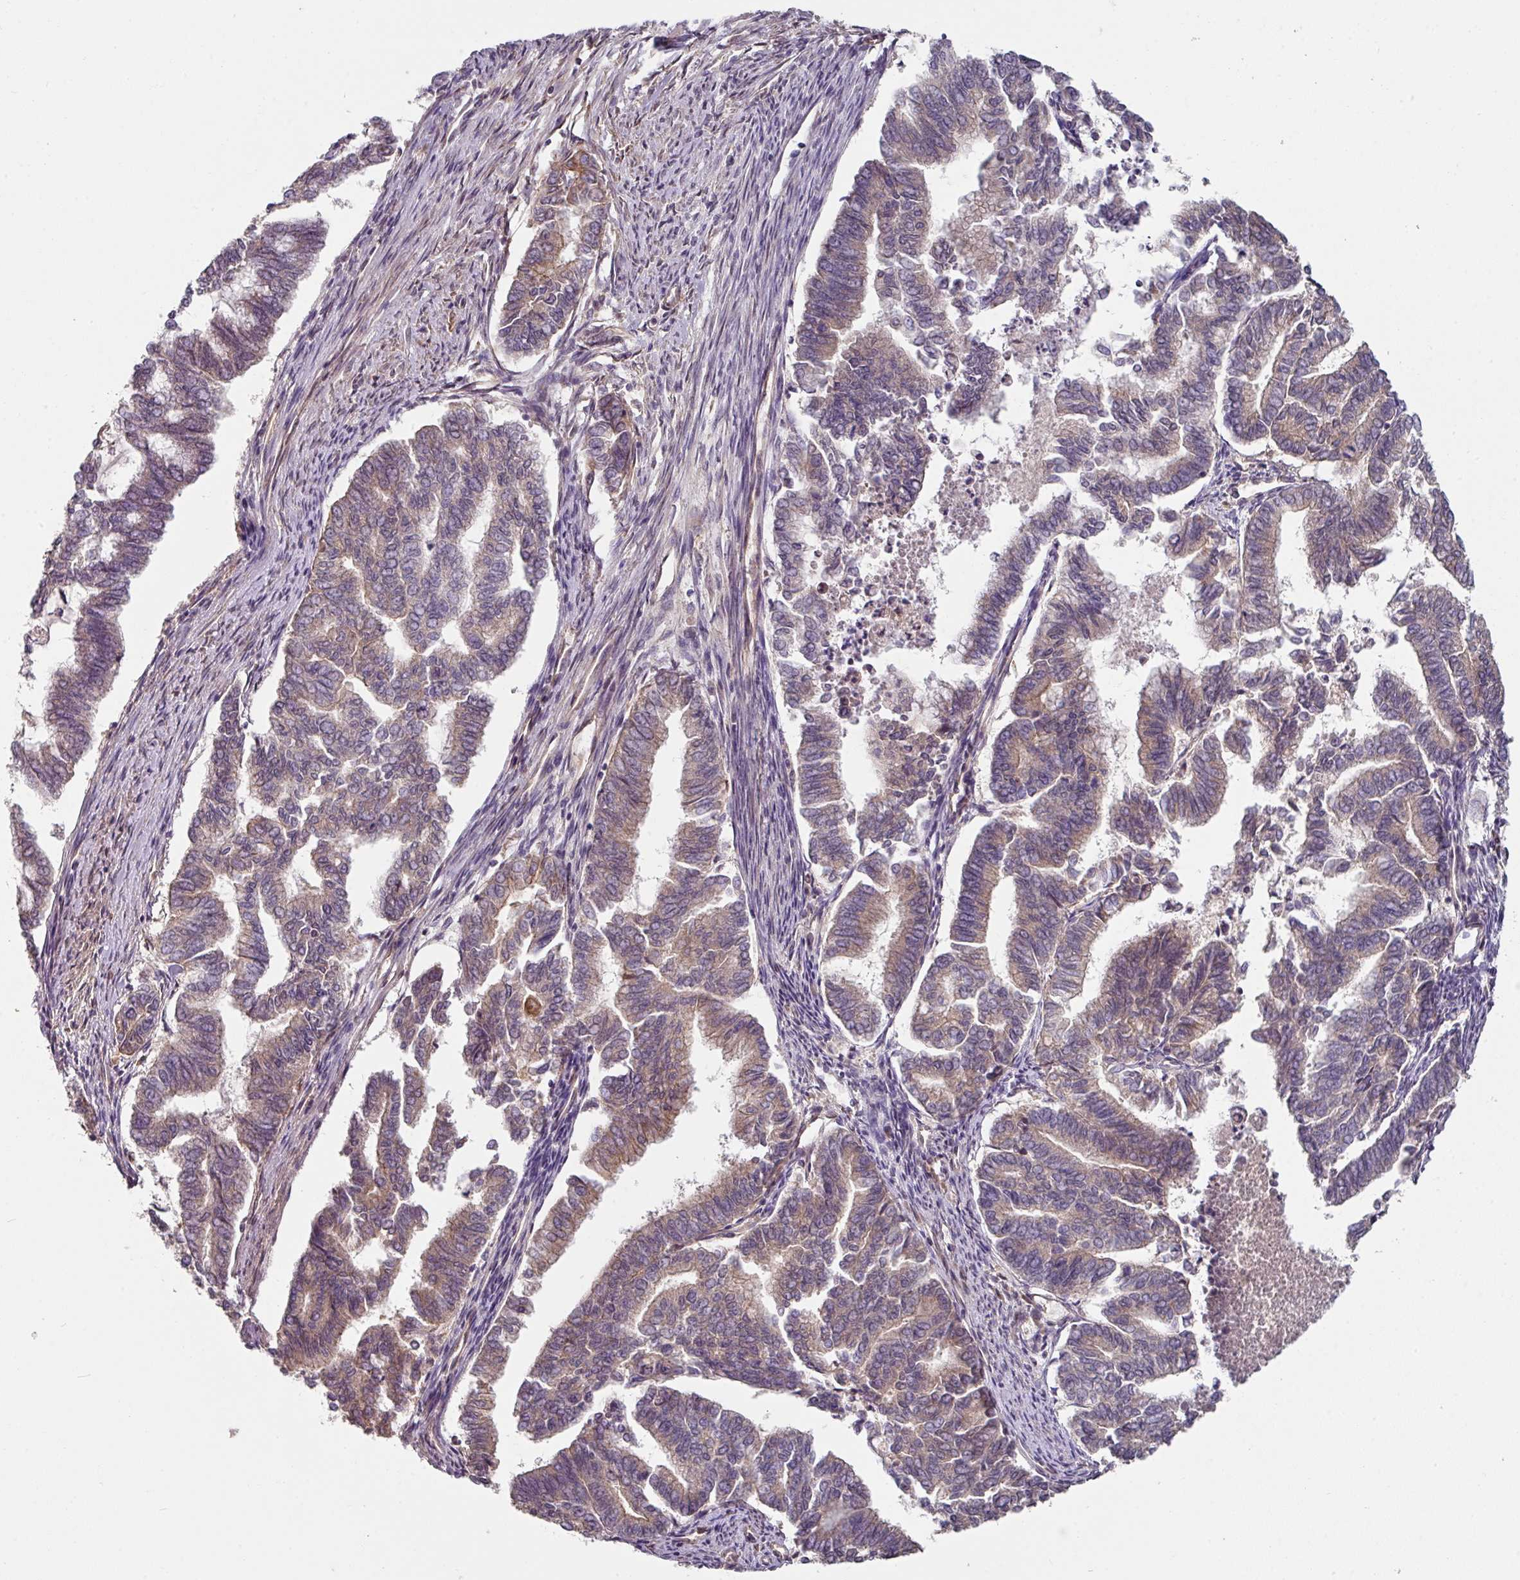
{"staining": {"intensity": "weak", "quantity": "25%-75%", "location": "cytoplasmic/membranous"}, "tissue": "endometrial cancer", "cell_type": "Tumor cells", "image_type": "cancer", "snomed": [{"axis": "morphology", "description": "Adenocarcinoma, NOS"}, {"axis": "topography", "description": "Endometrium"}], "caption": "This micrograph displays immunohistochemistry staining of endometrial cancer (adenocarcinoma), with low weak cytoplasmic/membranous staining in about 25%-75% of tumor cells.", "gene": "C4orf48", "patient": {"sex": "female", "age": 79}}